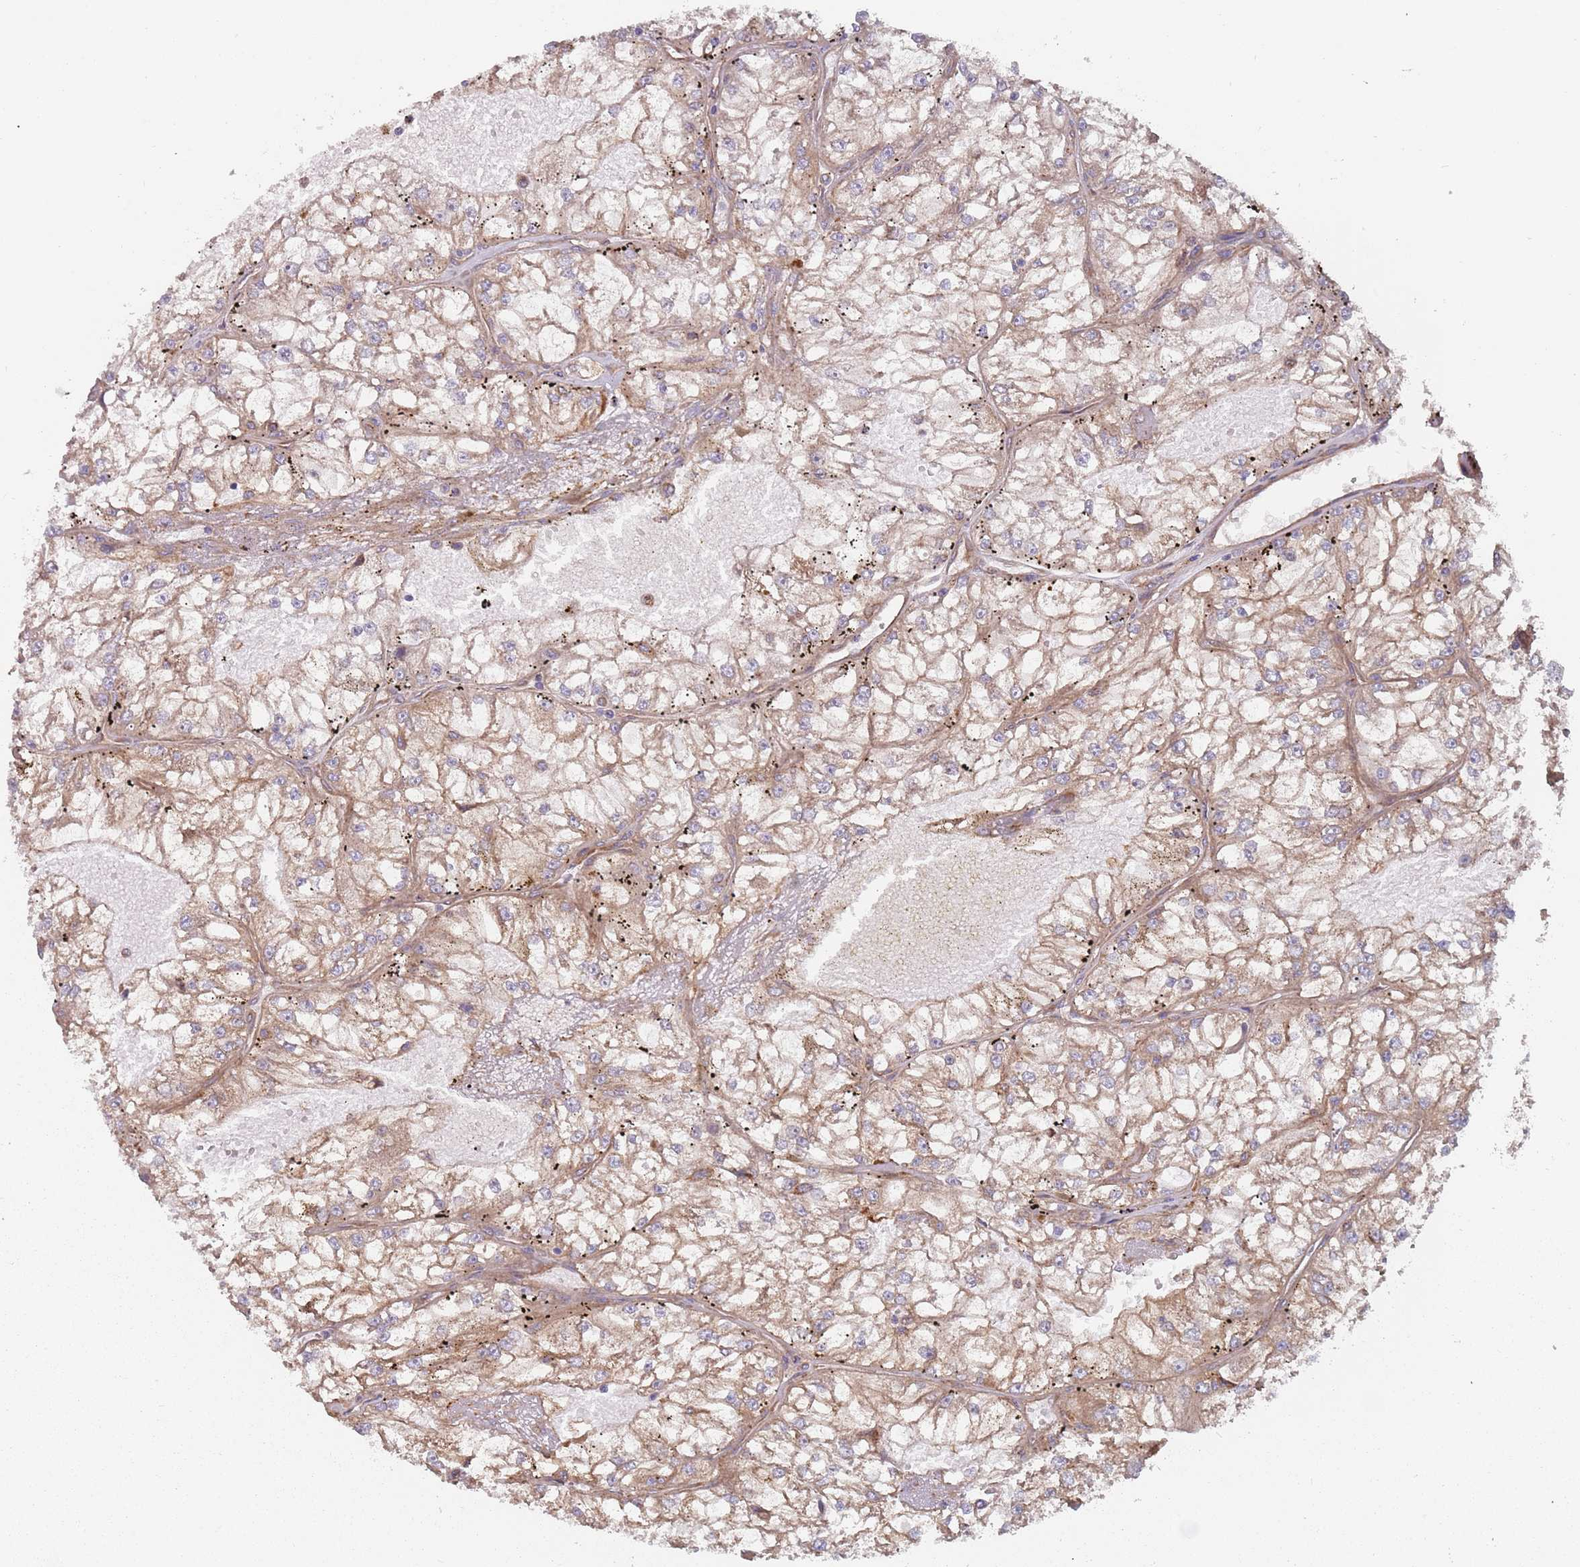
{"staining": {"intensity": "moderate", "quantity": ">75%", "location": "cytoplasmic/membranous"}, "tissue": "renal cancer", "cell_type": "Tumor cells", "image_type": "cancer", "snomed": [{"axis": "morphology", "description": "Adenocarcinoma, NOS"}, {"axis": "topography", "description": "Kidney"}], "caption": "This micrograph displays renal adenocarcinoma stained with immunohistochemistry (IHC) to label a protein in brown. The cytoplasmic/membranous of tumor cells show moderate positivity for the protein. Nuclei are counter-stained blue.", "gene": "SPDL1", "patient": {"sex": "female", "age": 72}}